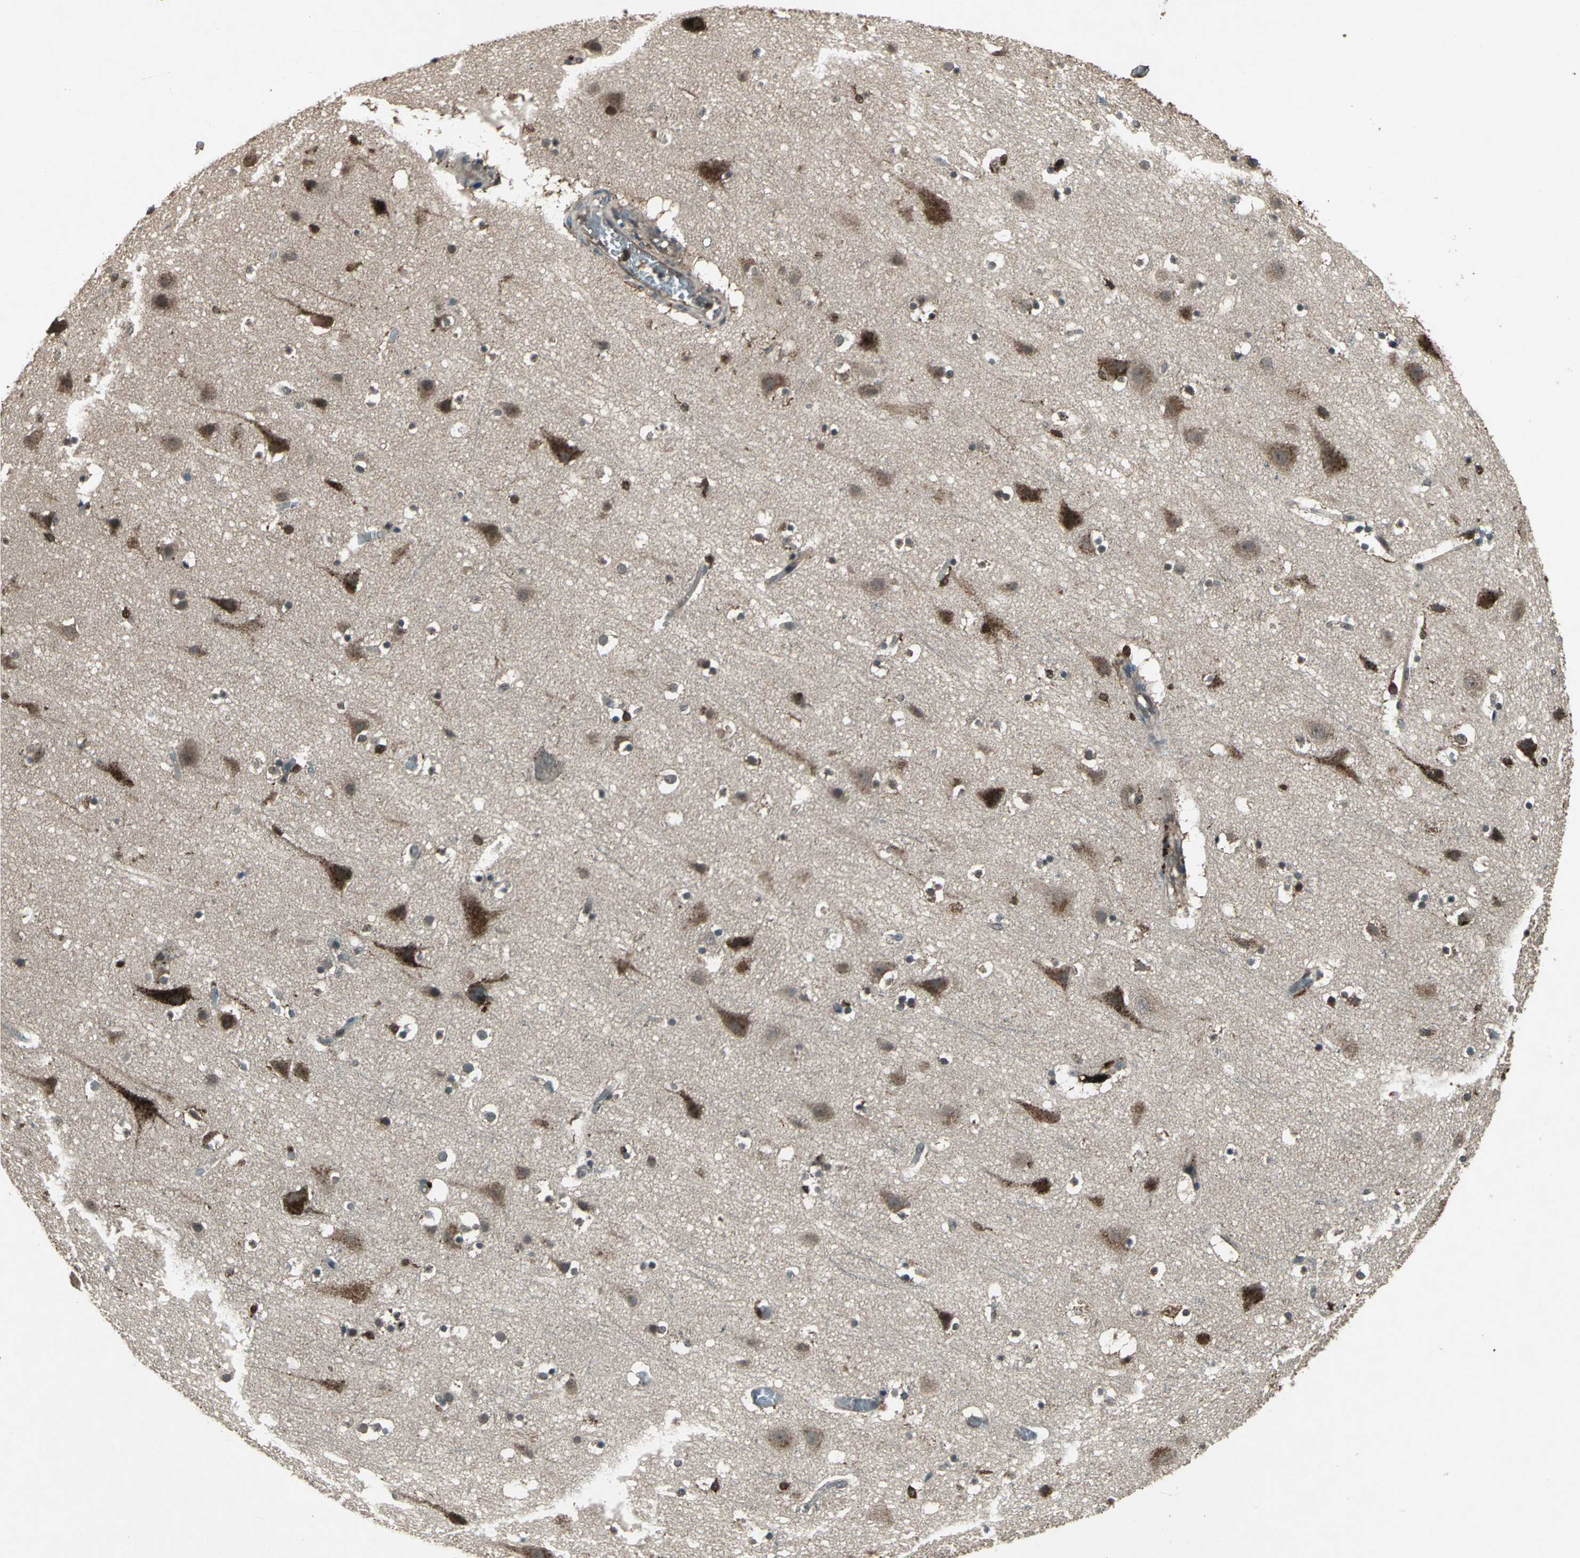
{"staining": {"intensity": "weak", "quantity": "25%-75%", "location": "cytoplasmic/membranous"}, "tissue": "cerebral cortex", "cell_type": "Endothelial cells", "image_type": "normal", "snomed": [{"axis": "morphology", "description": "Normal tissue, NOS"}, {"axis": "topography", "description": "Cerebral cortex"}], "caption": "A low amount of weak cytoplasmic/membranous positivity is present in approximately 25%-75% of endothelial cells in unremarkable cerebral cortex.", "gene": "PYCARD", "patient": {"sex": "male", "age": 45}}